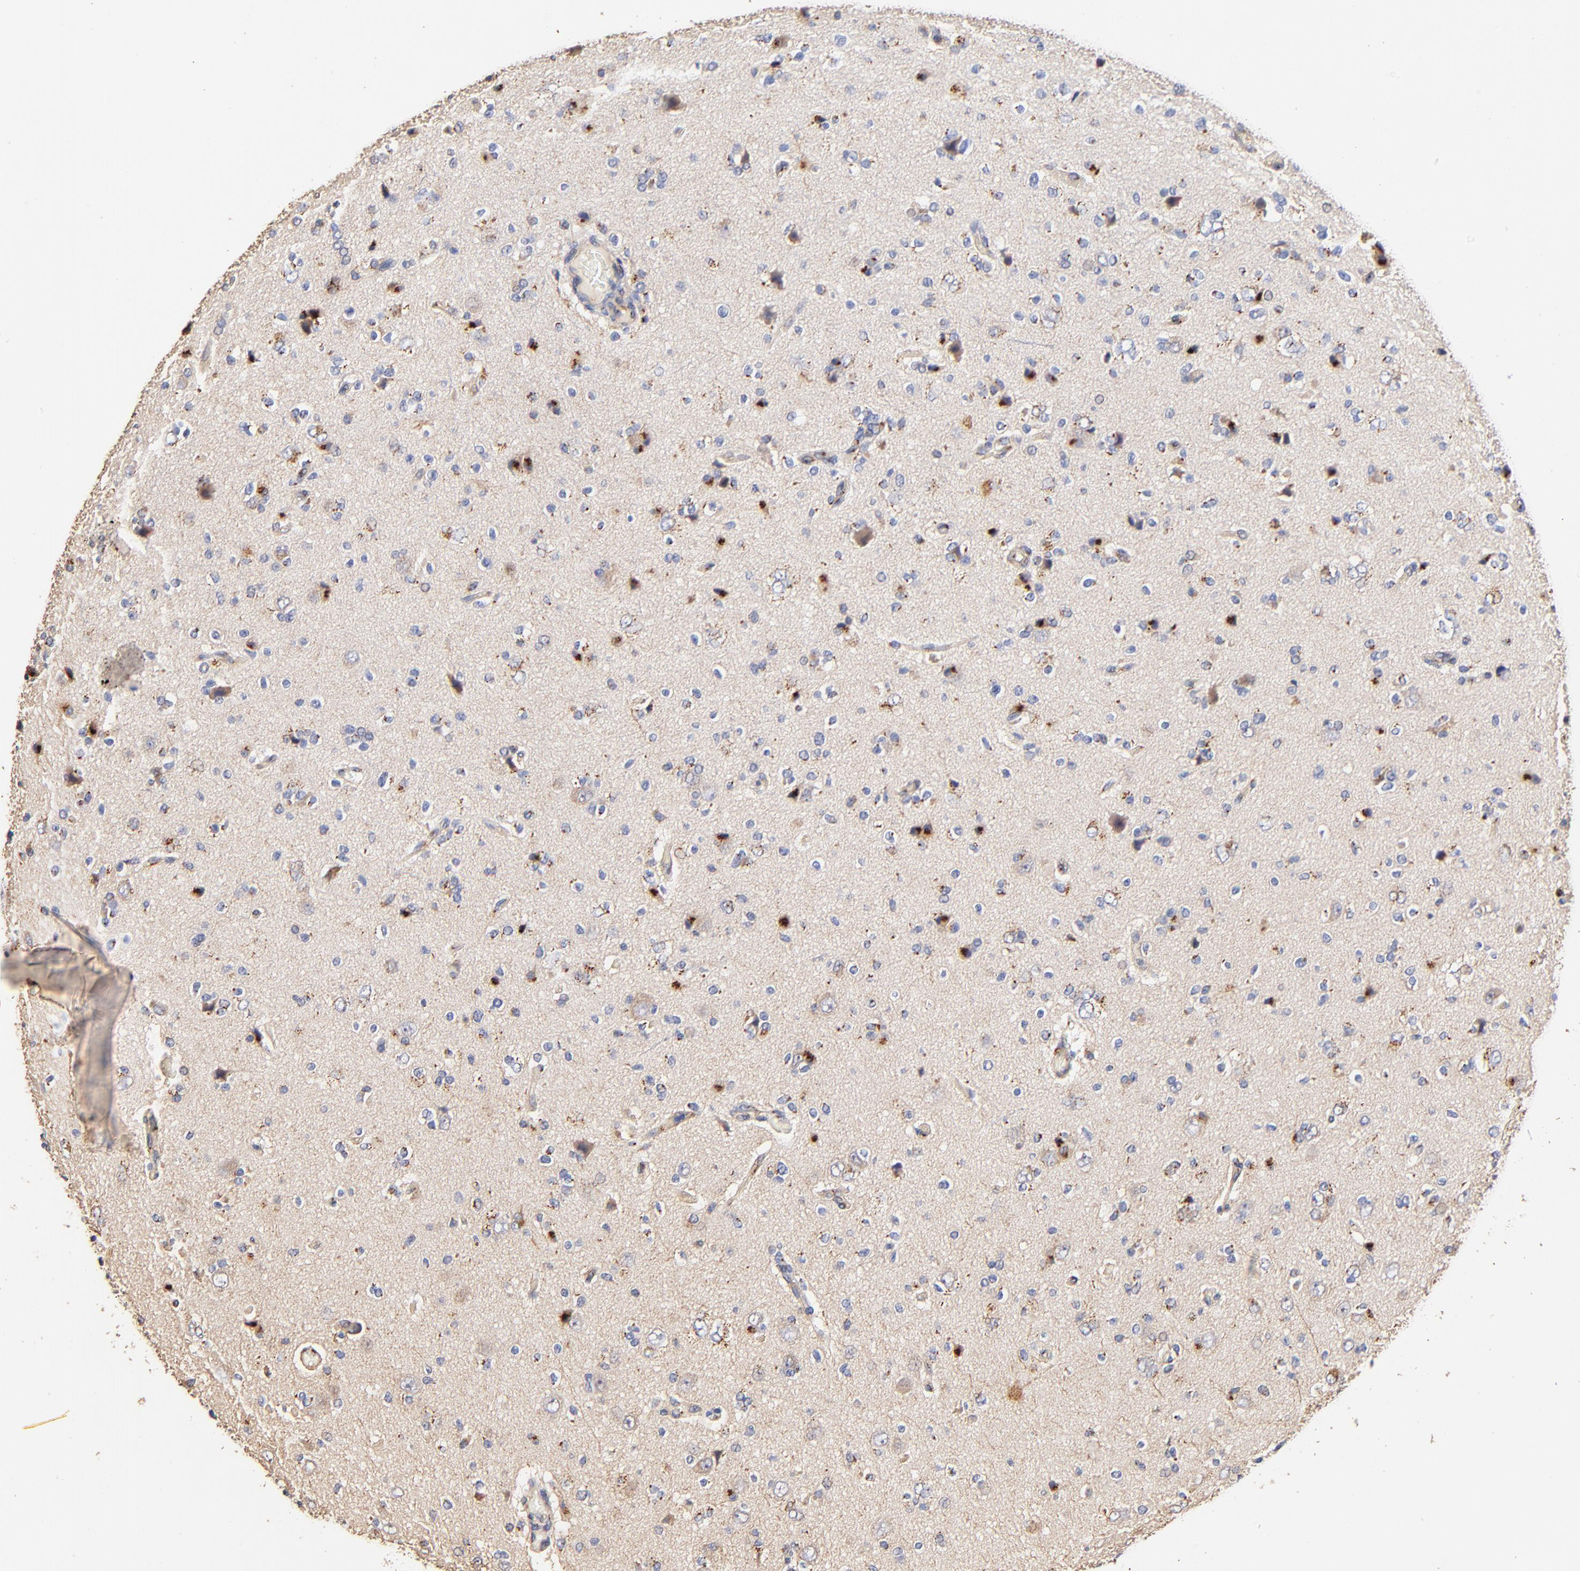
{"staining": {"intensity": "moderate", "quantity": "<25%", "location": "cytoplasmic/membranous"}, "tissue": "glioma", "cell_type": "Tumor cells", "image_type": "cancer", "snomed": [{"axis": "morphology", "description": "Glioma, malignant, High grade"}, {"axis": "topography", "description": "Brain"}], "caption": "Immunohistochemical staining of human glioma demonstrates low levels of moderate cytoplasmic/membranous protein positivity in approximately <25% of tumor cells.", "gene": "FMNL3", "patient": {"sex": "male", "age": 47}}